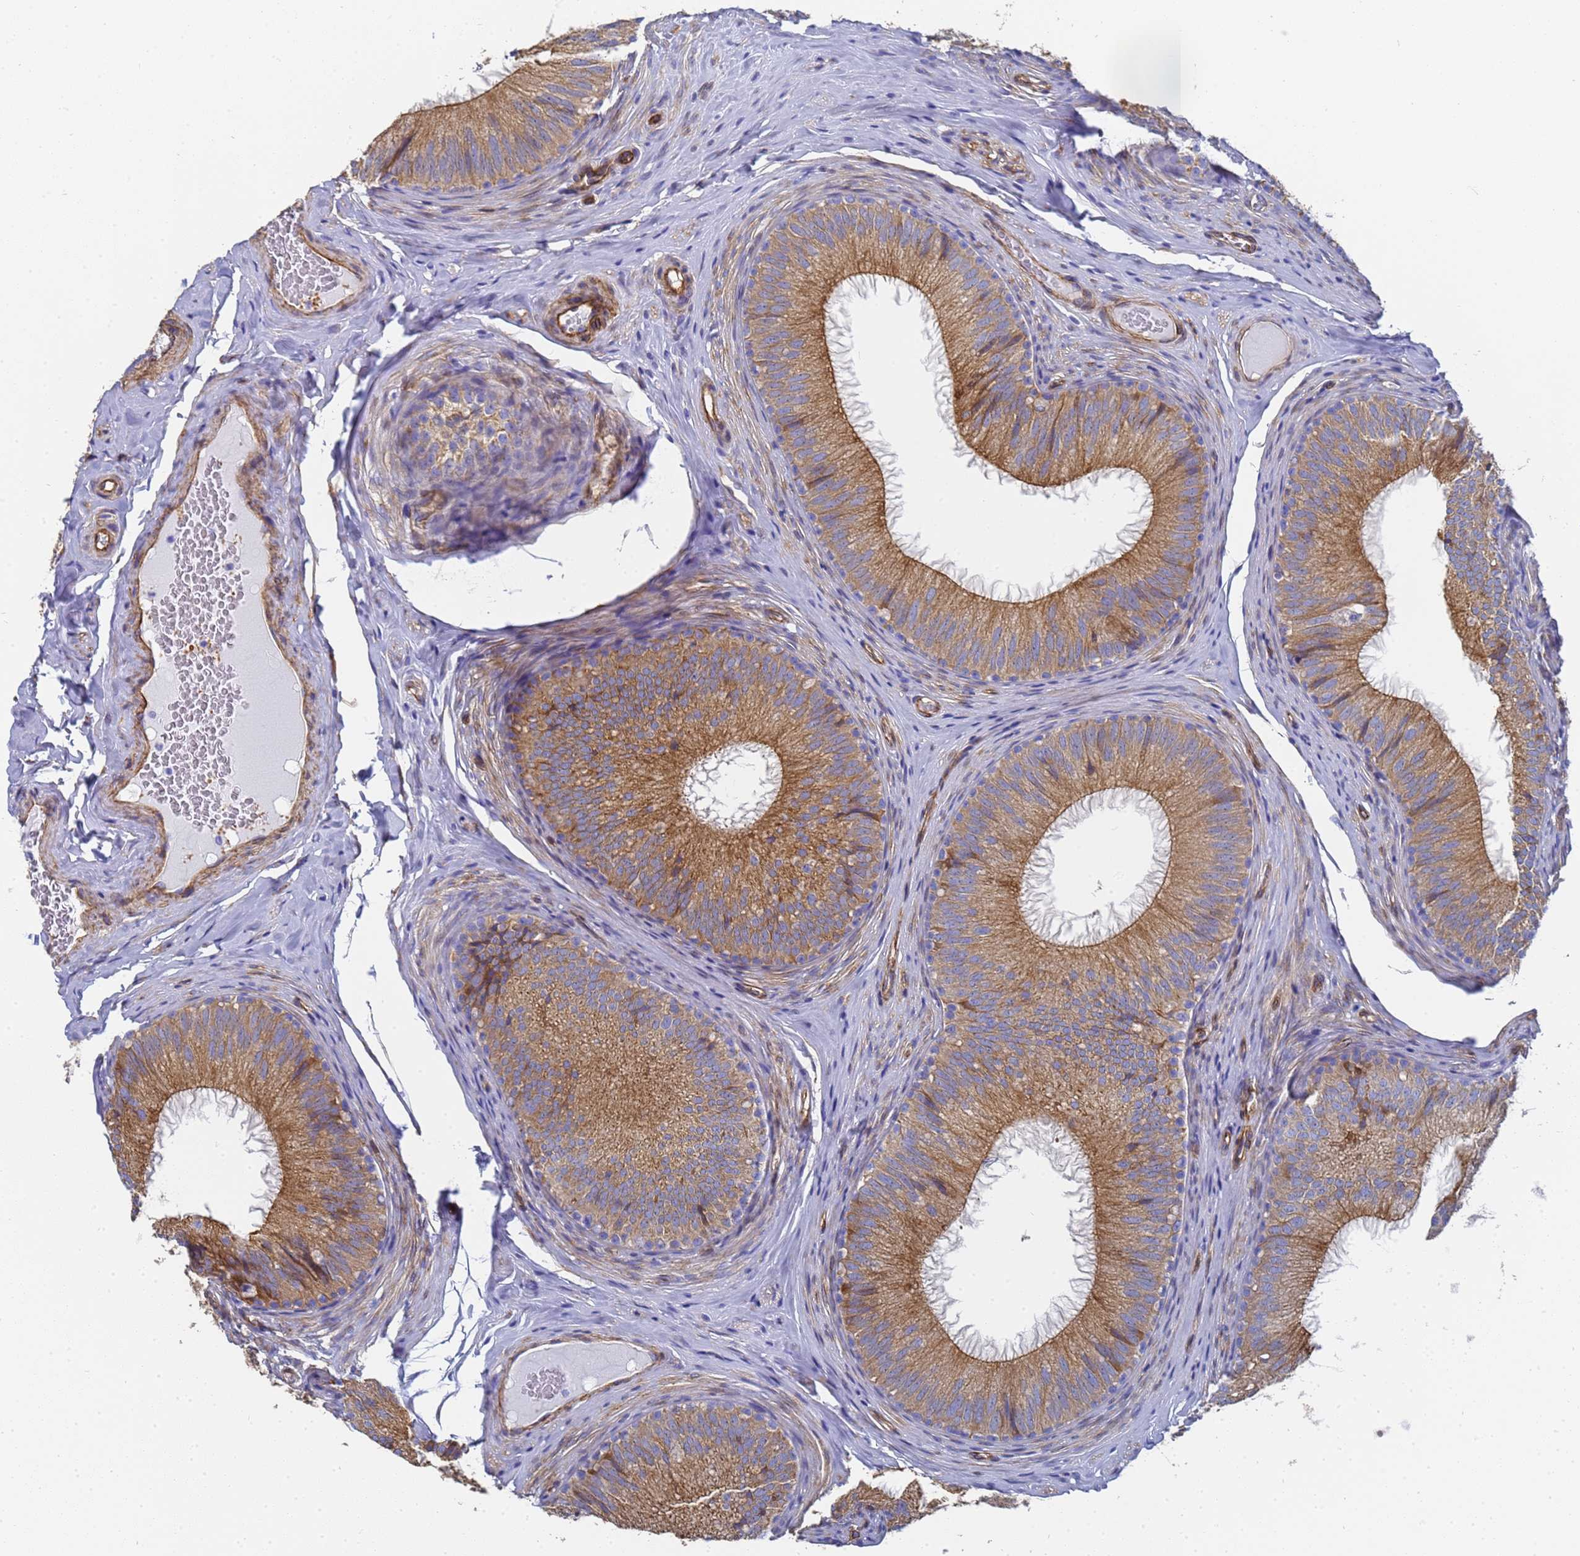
{"staining": {"intensity": "moderate", "quantity": ">75%", "location": "cytoplasmic/membranous"}, "tissue": "epididymis", "cell_type": "Glandular cells", "image_type": "normal", "snomed": [{"axis": "morphology", "description": "Normal tissue, NOS"}, {"axis": "topography", "description": "Epididymis"}], "caption": "Unremarkable epididymis exhibits moderate cytoplasmic/membranous positivity in approximately >75% of glandular cells, visualized by immunohistochemistry. The staining is performed using DAB (3,3'-diaminobenzidine) brown chromogen to label protein expression. The nuclei are counter-stained blue using hematoxylin.", "gene": "ENSG00000198211", "patient": {"sex": "male", "age": 34}}